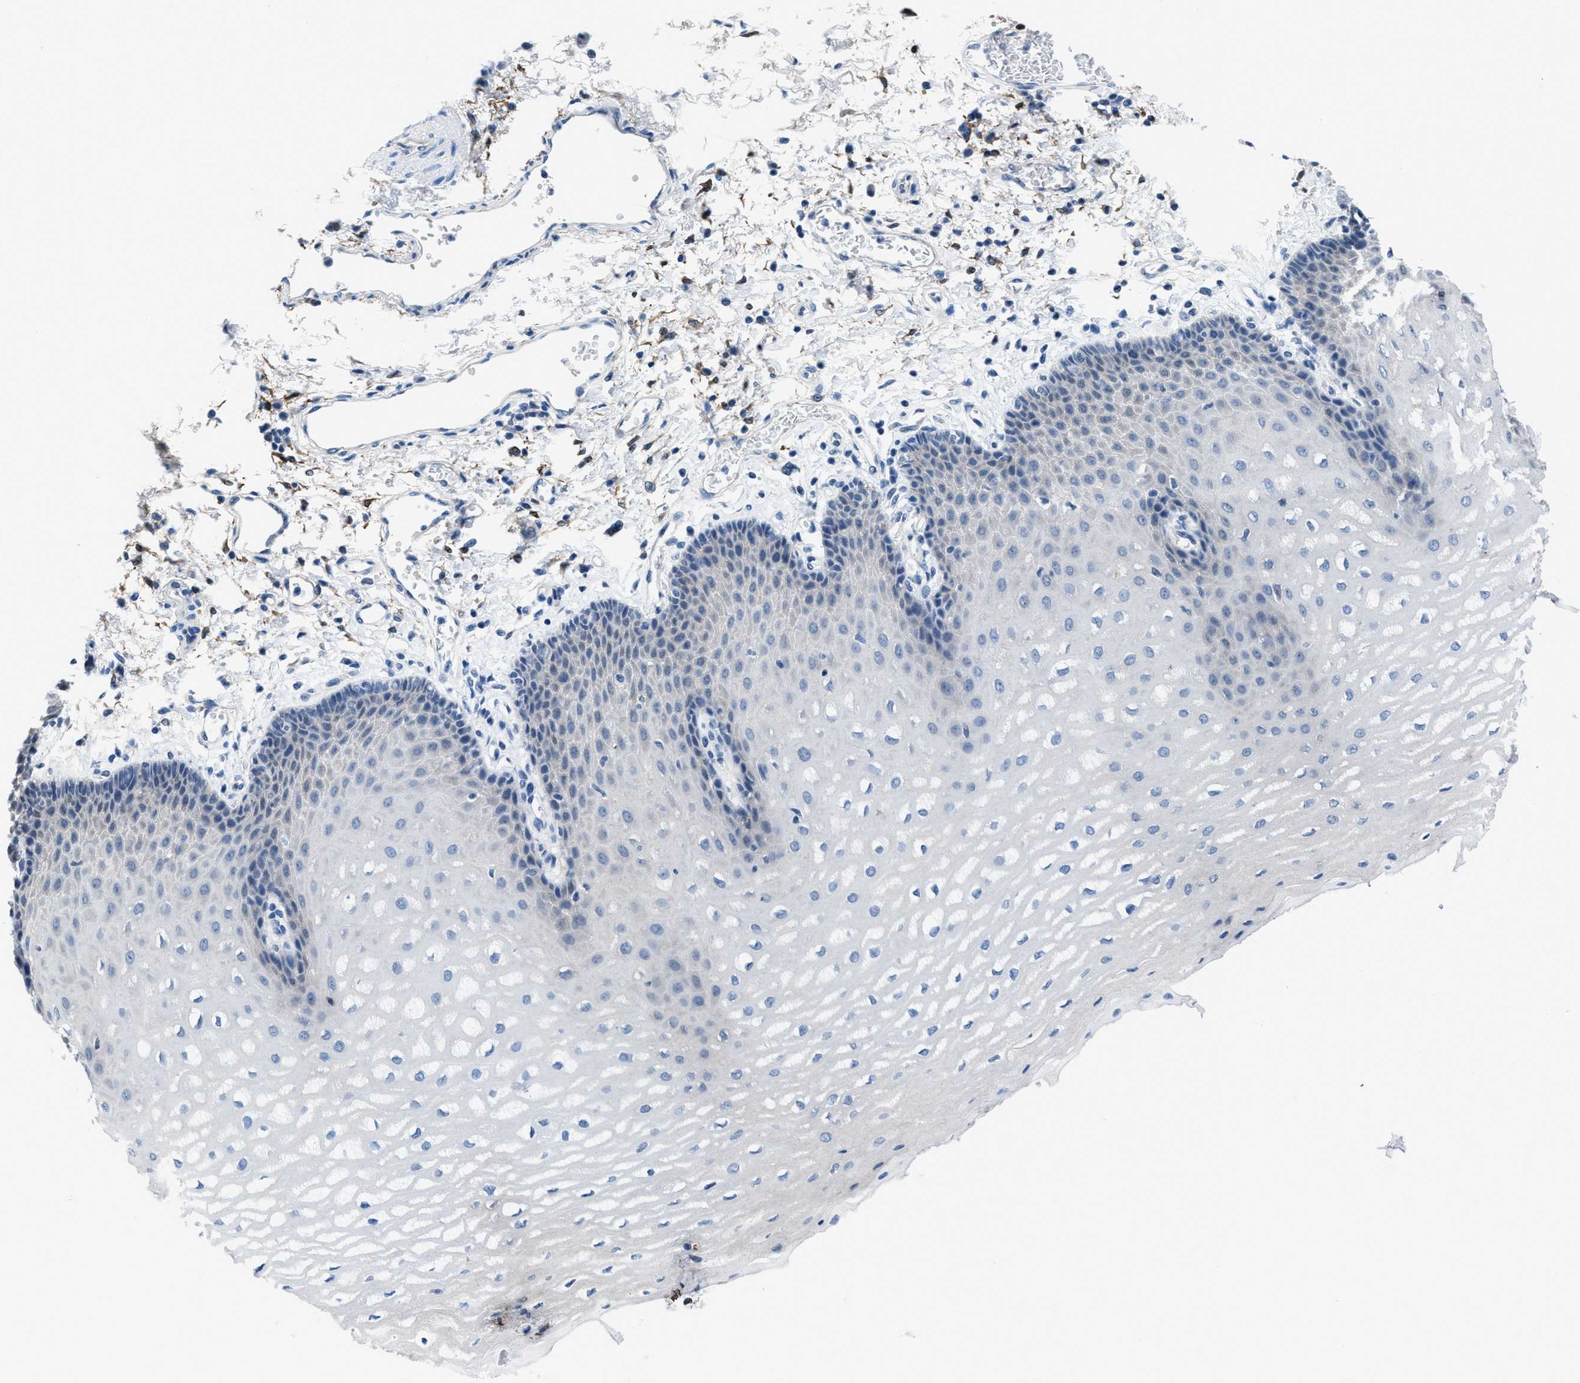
{"staining": {"intensity": "negative", "quantity": "none", "location": "none"}, "tissue": "esophagus", "cell_type": "Squamous epithelial cells", "image_type": "normal", "snomed": [{"axis": "morphology", "description": "Normal tissue, NOS"}, {"axis": "topography", "description": "Esophagus"}], "caption": "Squamous epithelial cells are negative for brown protein staining in normal esophagus. (Immunohistochemistry, brightfield microscopy, high magnification).", "gene": "NUDT5", "patient": {"sex": "male", "age": 54}}